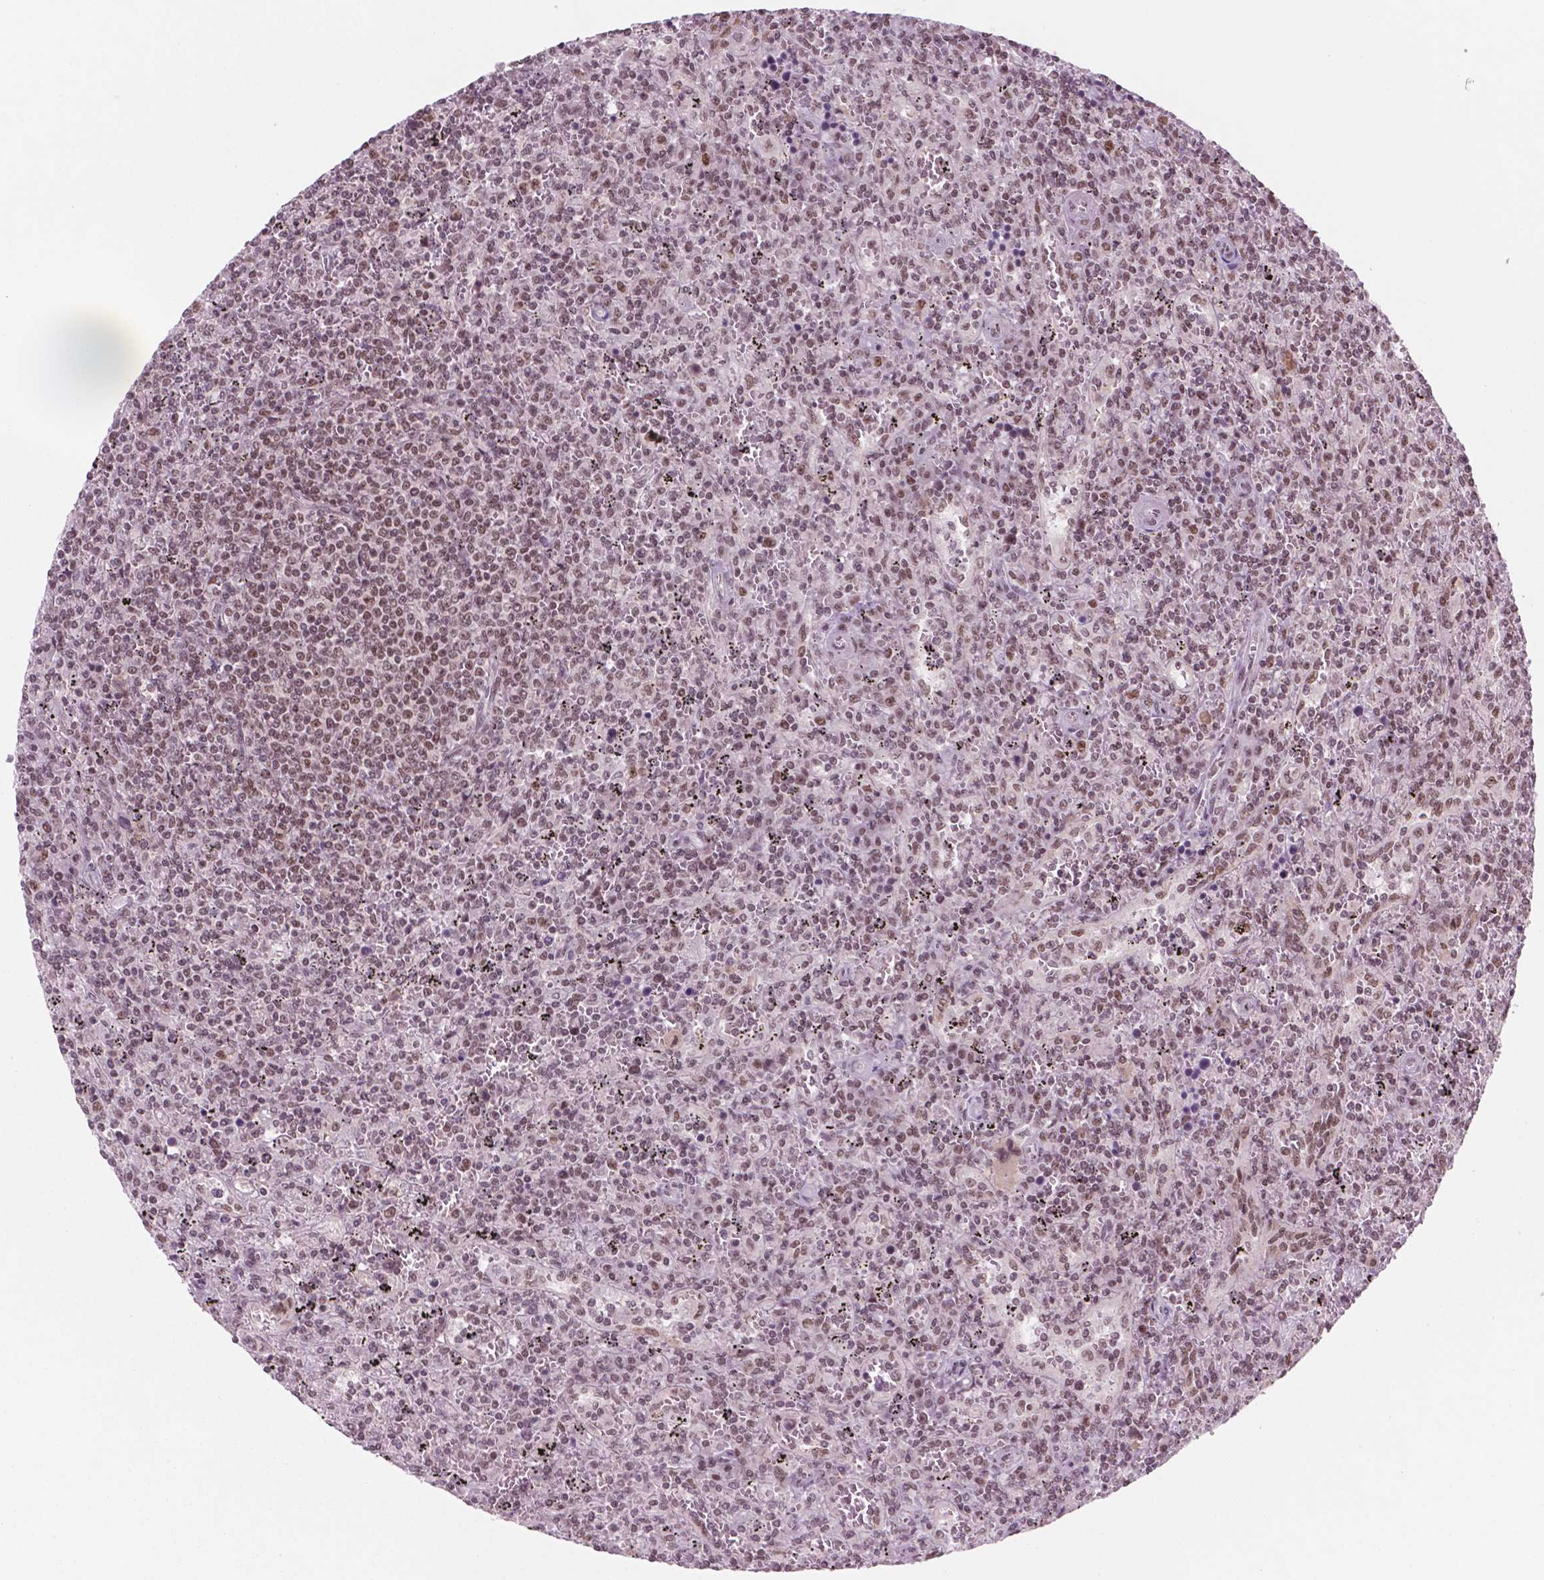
{"staining": {"intensity": "weak", "quantity": ">75%", "location": "nuclear"}, "tissue": "lymphoma", "cell_type": "Tumor cells", "image_type": "cancer", "snomed": [{"axis": "morphology", "description": "Malignant lymphoma, non-Hodgkin's type, Low grade"}, {"axis": "topography", "description": "Spleen"}], "caption": "Weak nuclear positivity for a protein is seen in approximately >75% of tumor cells of malignant lymphoma, non-Hodgkin's type (low-grade) using IHC.", "gene": "POLR2E", "patient": {"sex": "male", "age": 62}}